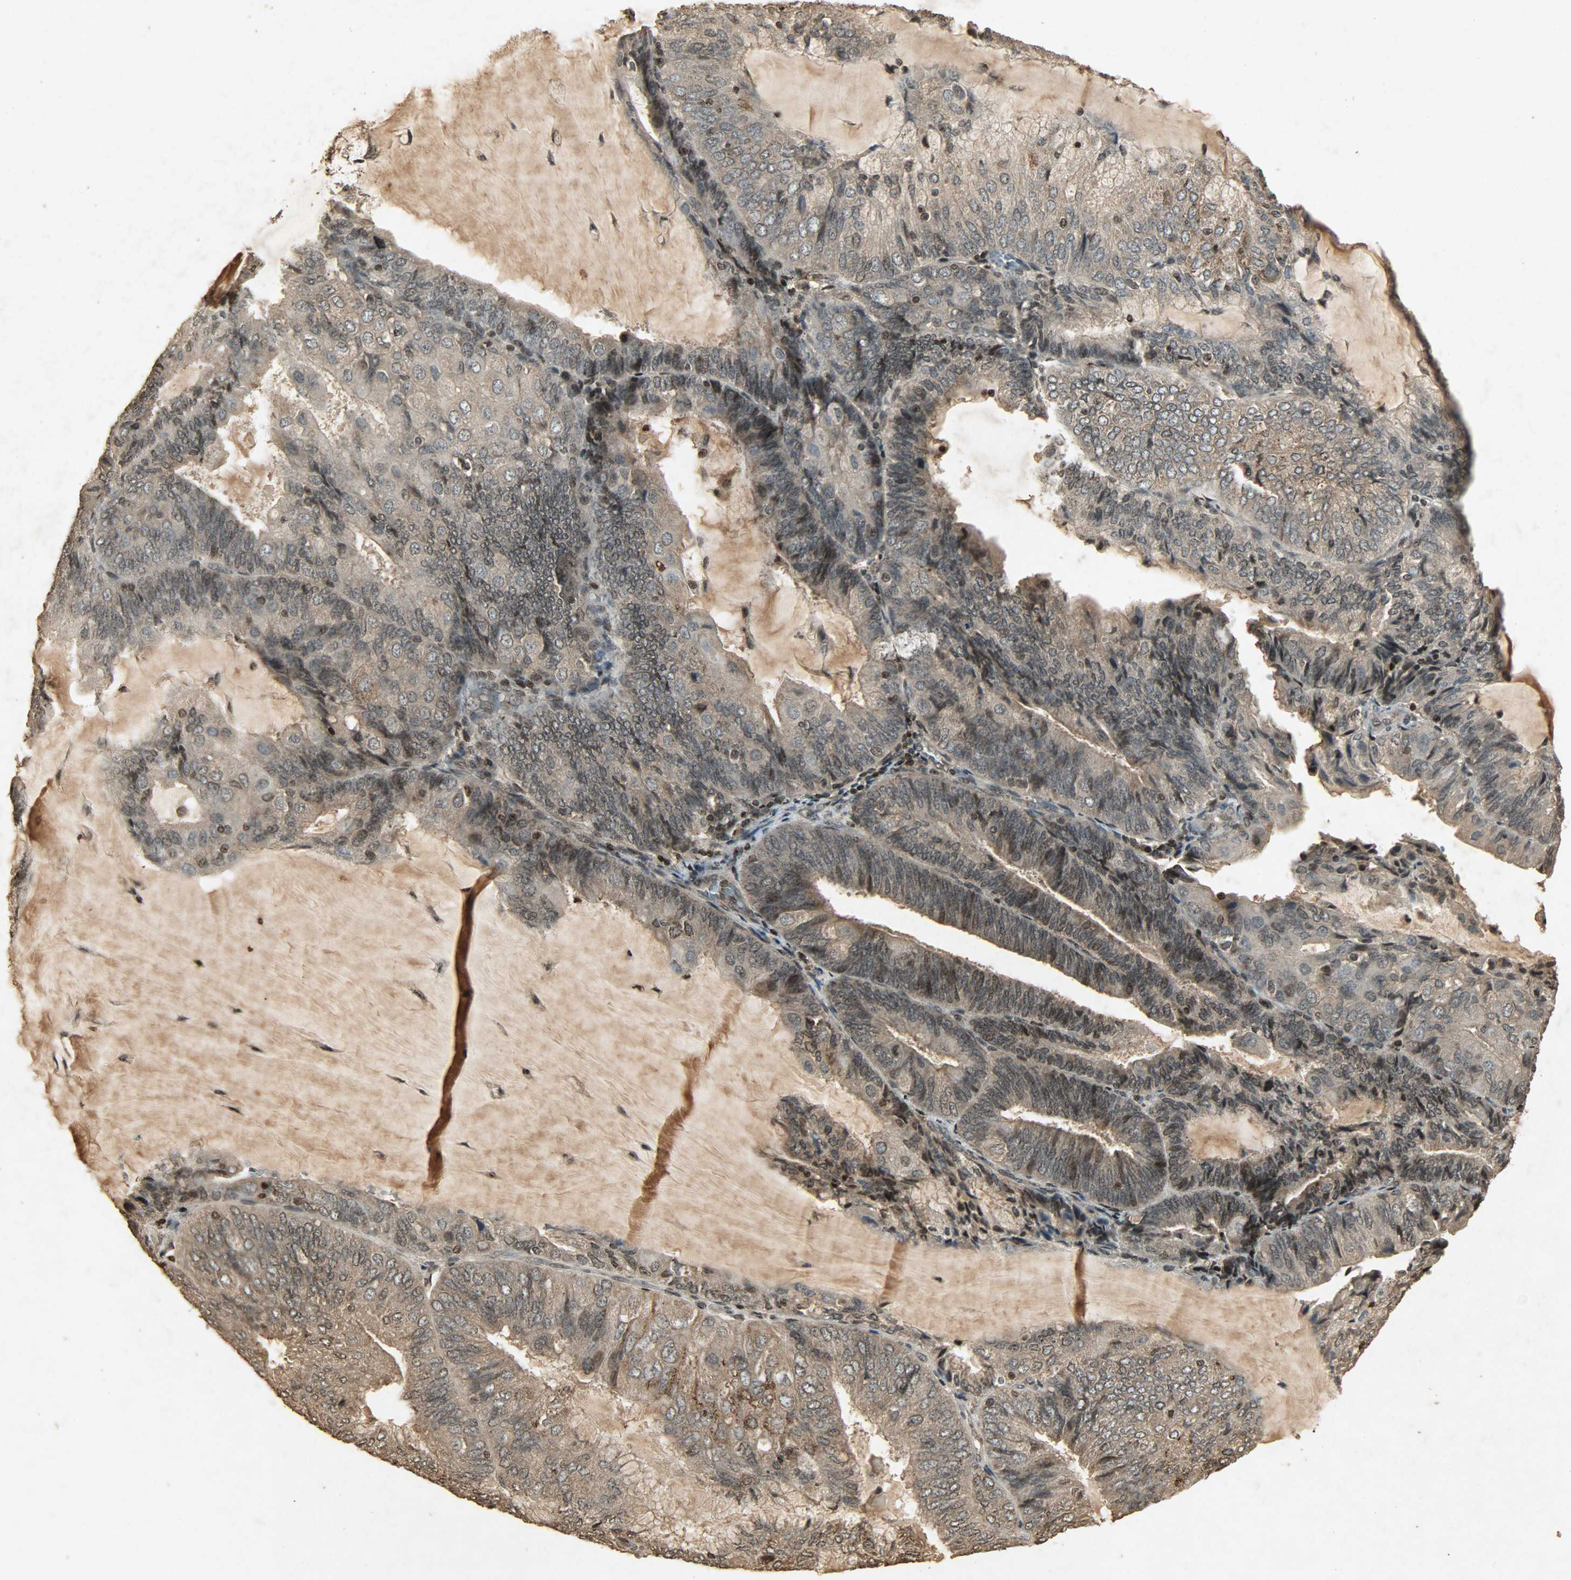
{"staining": {"intensity": "moderate", "quantity": ">75%", "location": "cytoplasmic/membranous,nuclear"}, "tissue": "endometrial cancer", "cell_type": "Tumor cells", "image_type": "cancer", "snomed": [{"axis": "morphology", "description": "Adenocarcinoma, NOS"}, {"axis": "topography", "description": "Endometrium"}], "caption": "Immunohistochemistry (IHC) (DAB) staining of human adenocarcinoma (endometrial) displays moderate cytoplasmic/membranous and nuclear protein staining in approximately >75% of tumor cells. (brown staining indicates protein expression, while blue staining denotes nuclei).", "gene": "PPP3R1", "patient": {"sex": "female", "age": 81}}